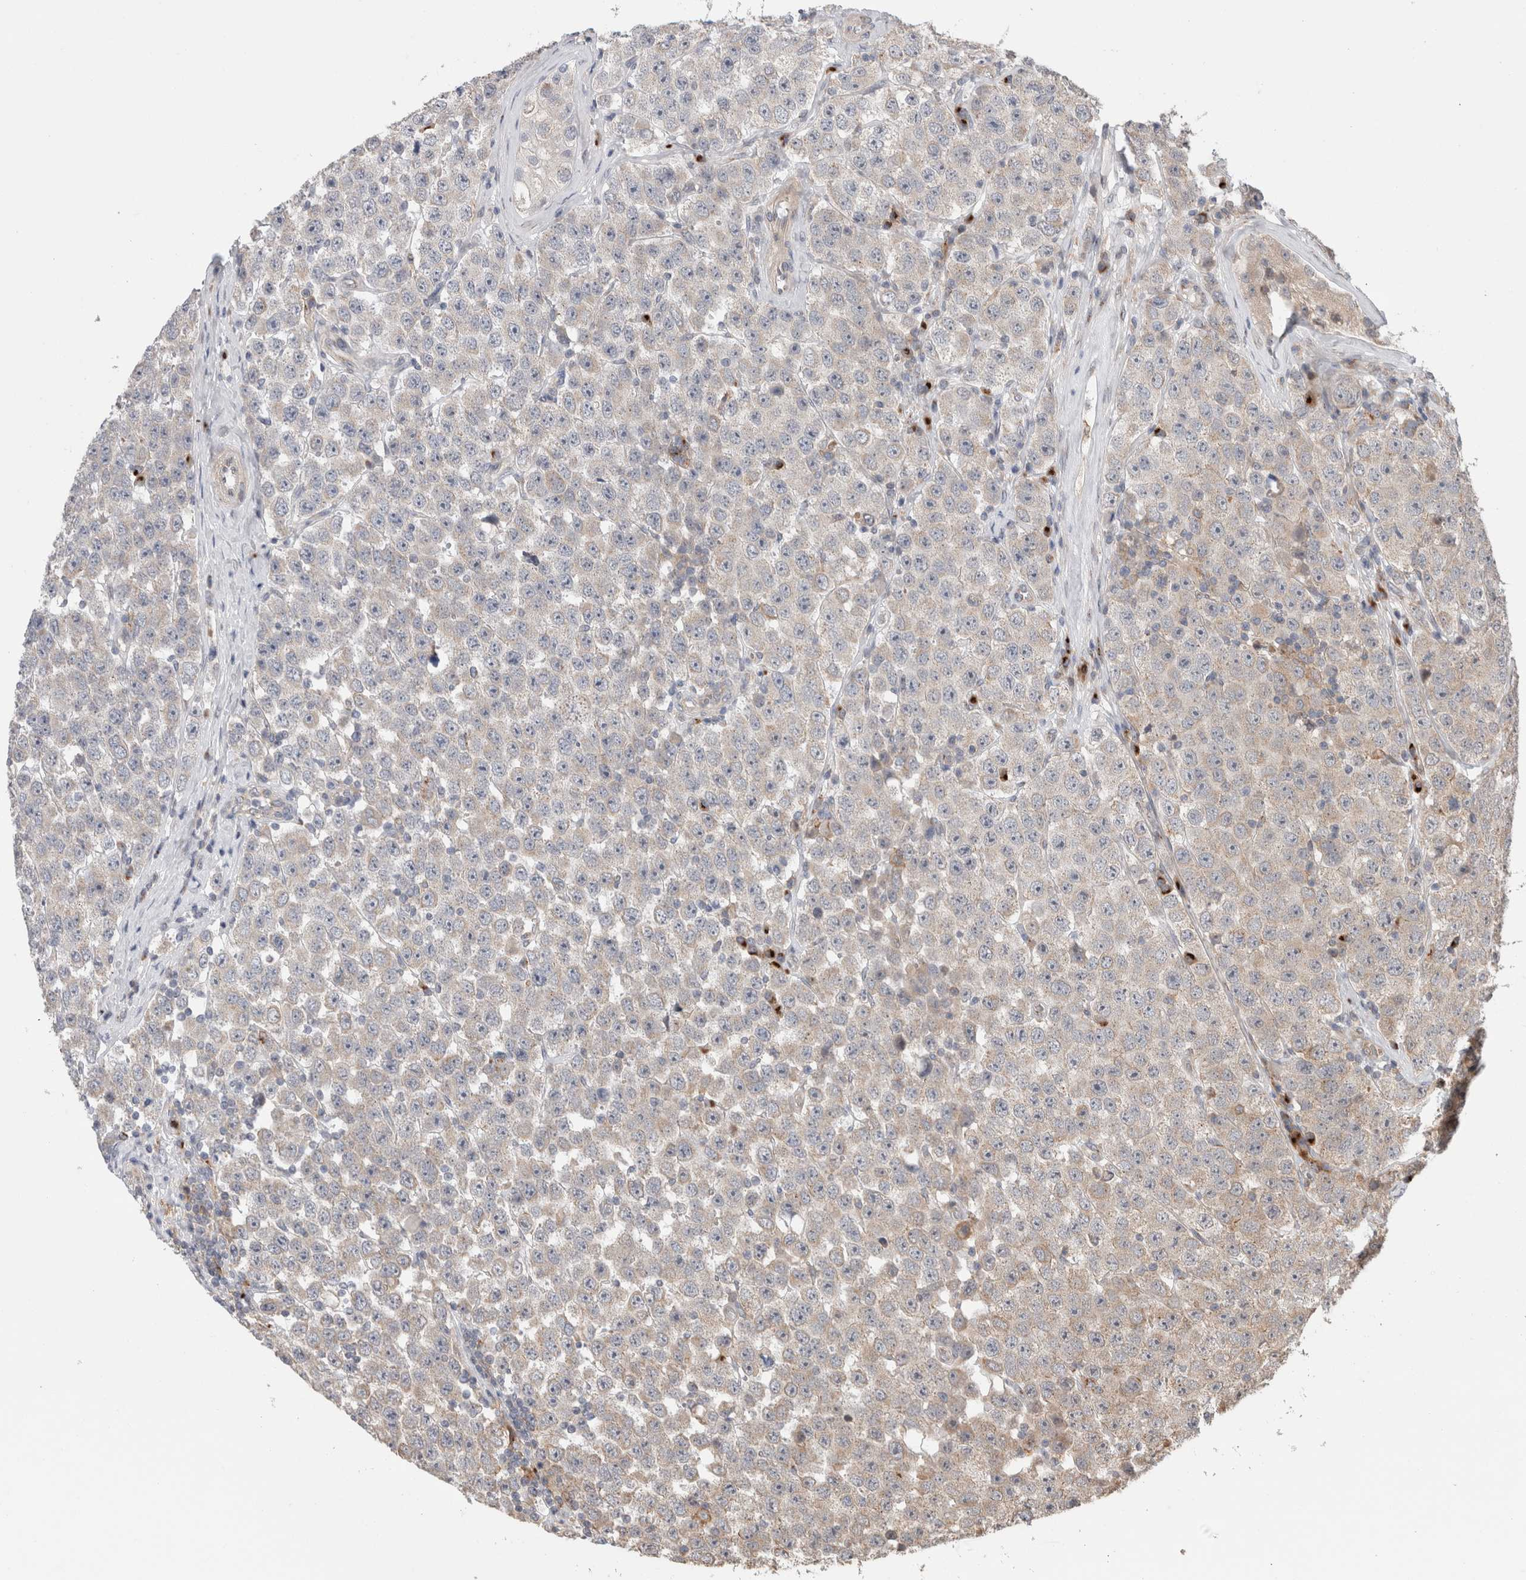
{"staining": {"intensity": "weak", "quantity": "<25%", "location": "cytoplasmic/membranous"}, "tissue": "testis cancer", "cell_type": "Tumor cells", "image_type": "cancer", "snomed": [{"axis": "morphology", "description": "Seminoma, NOS"}, {"axis": "morphology", "description": "Carcinoma, Embryonal, NOS"}, {"axis": "topography", "description": "Testis"}], "caption": "A photomicrograph of embryonal carcinoma (testis) stained for a protein shows no brown staining in tumor cells. (Brightfield microscopy of DAB (3,3'-diaminobenzidine) IHC at high magnification).", "gene": "TRIM5", "patient": {"sex": "male", "age": 28}}